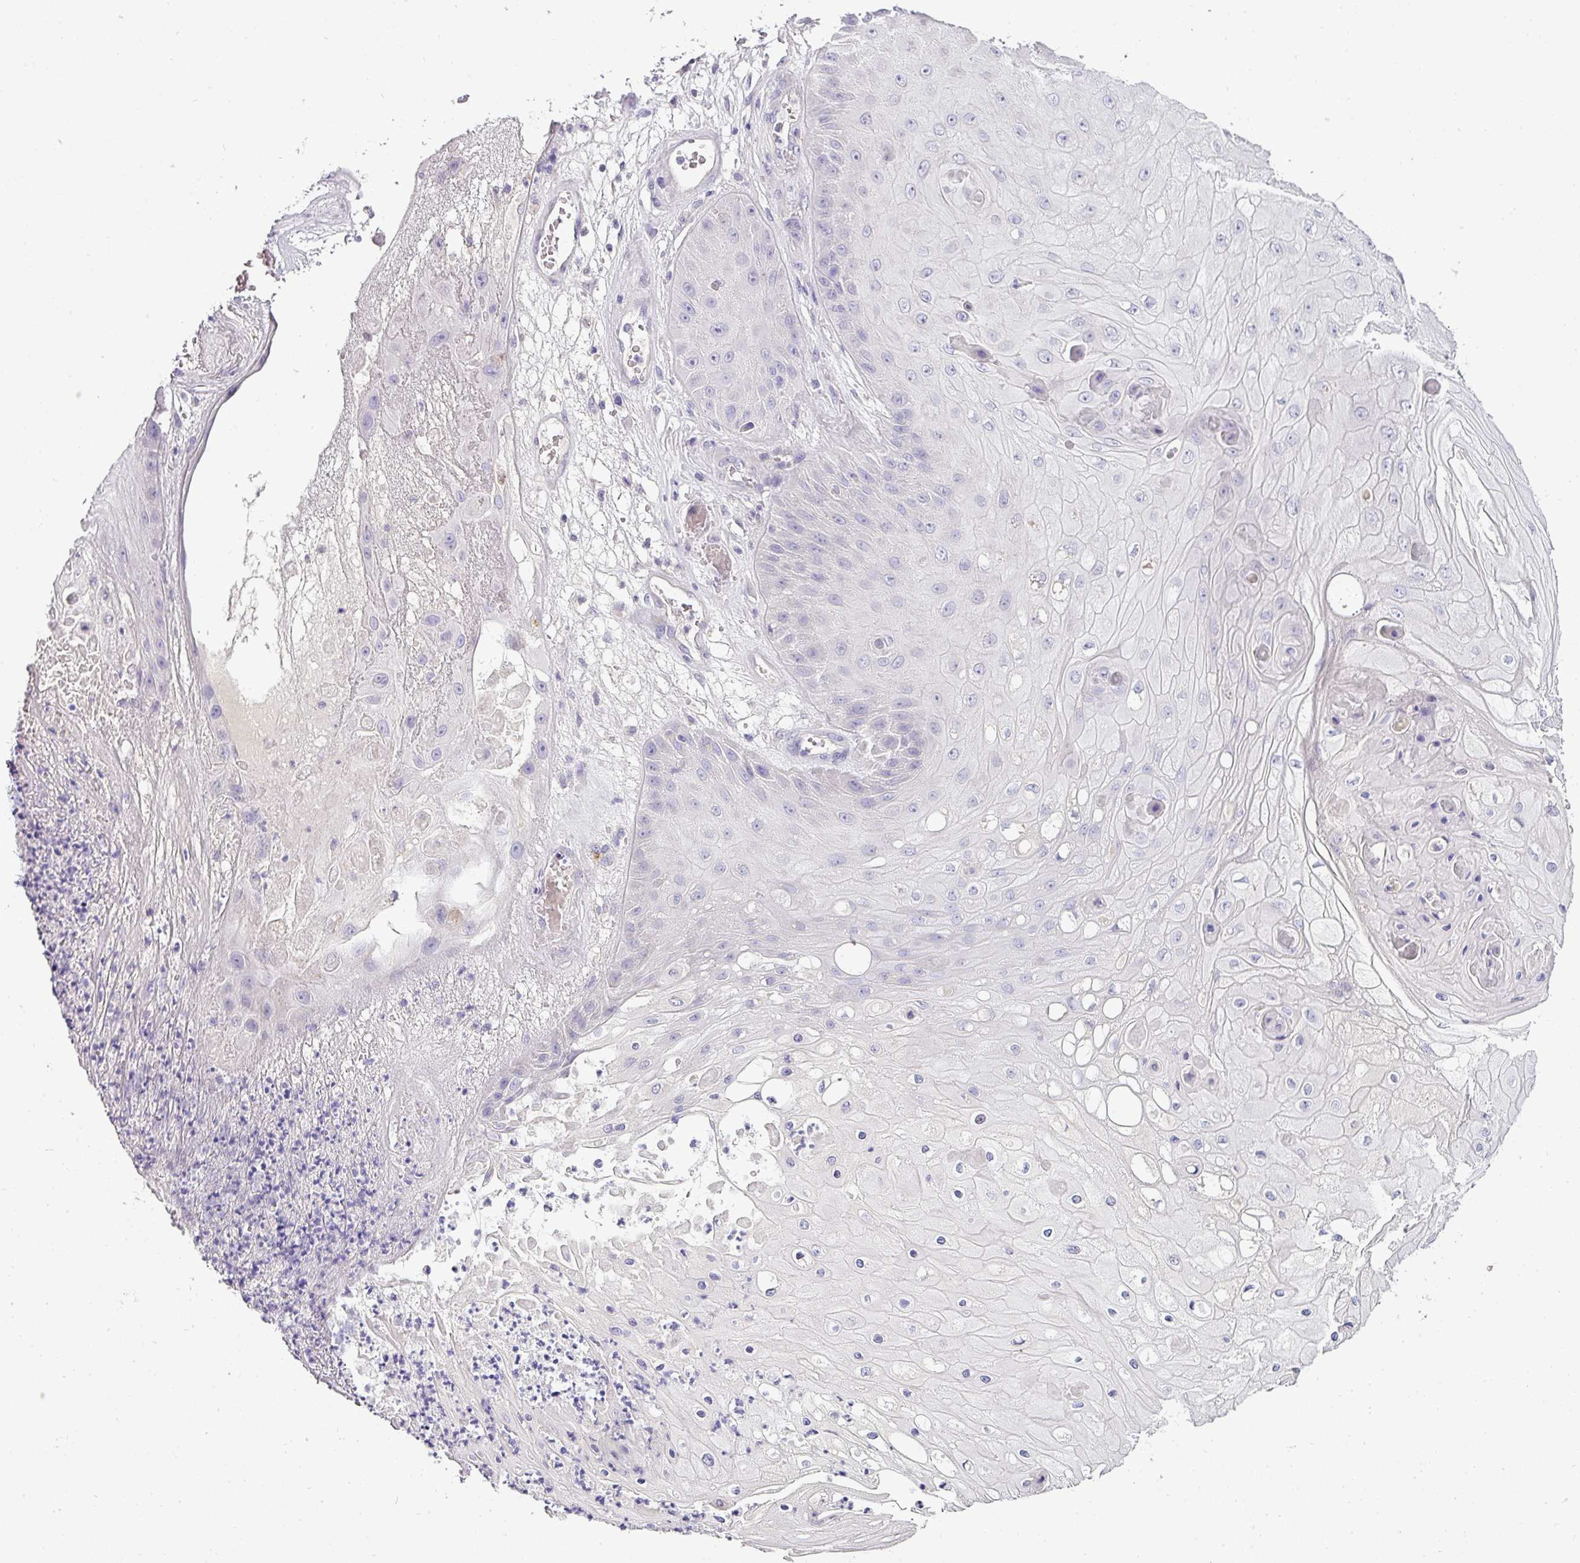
{"staining": {"intensity": "negative", "quantity": "none", "location": "none"}, "tissue": "skin cancer", "cell_type": "Tumor cells", "image_type": "cancer", "snomed": [{"axis": "morphology", "description": "Squamous cell carcinoma, NOS"}, {"axis": "topography", "description": "Skin"}], "caption": "The micrograph reveals no staining of tumor cells in skin squamous cell carcinoma.", "gene": "ASXL3", "patient": {"sex": "male", "age": 70}}